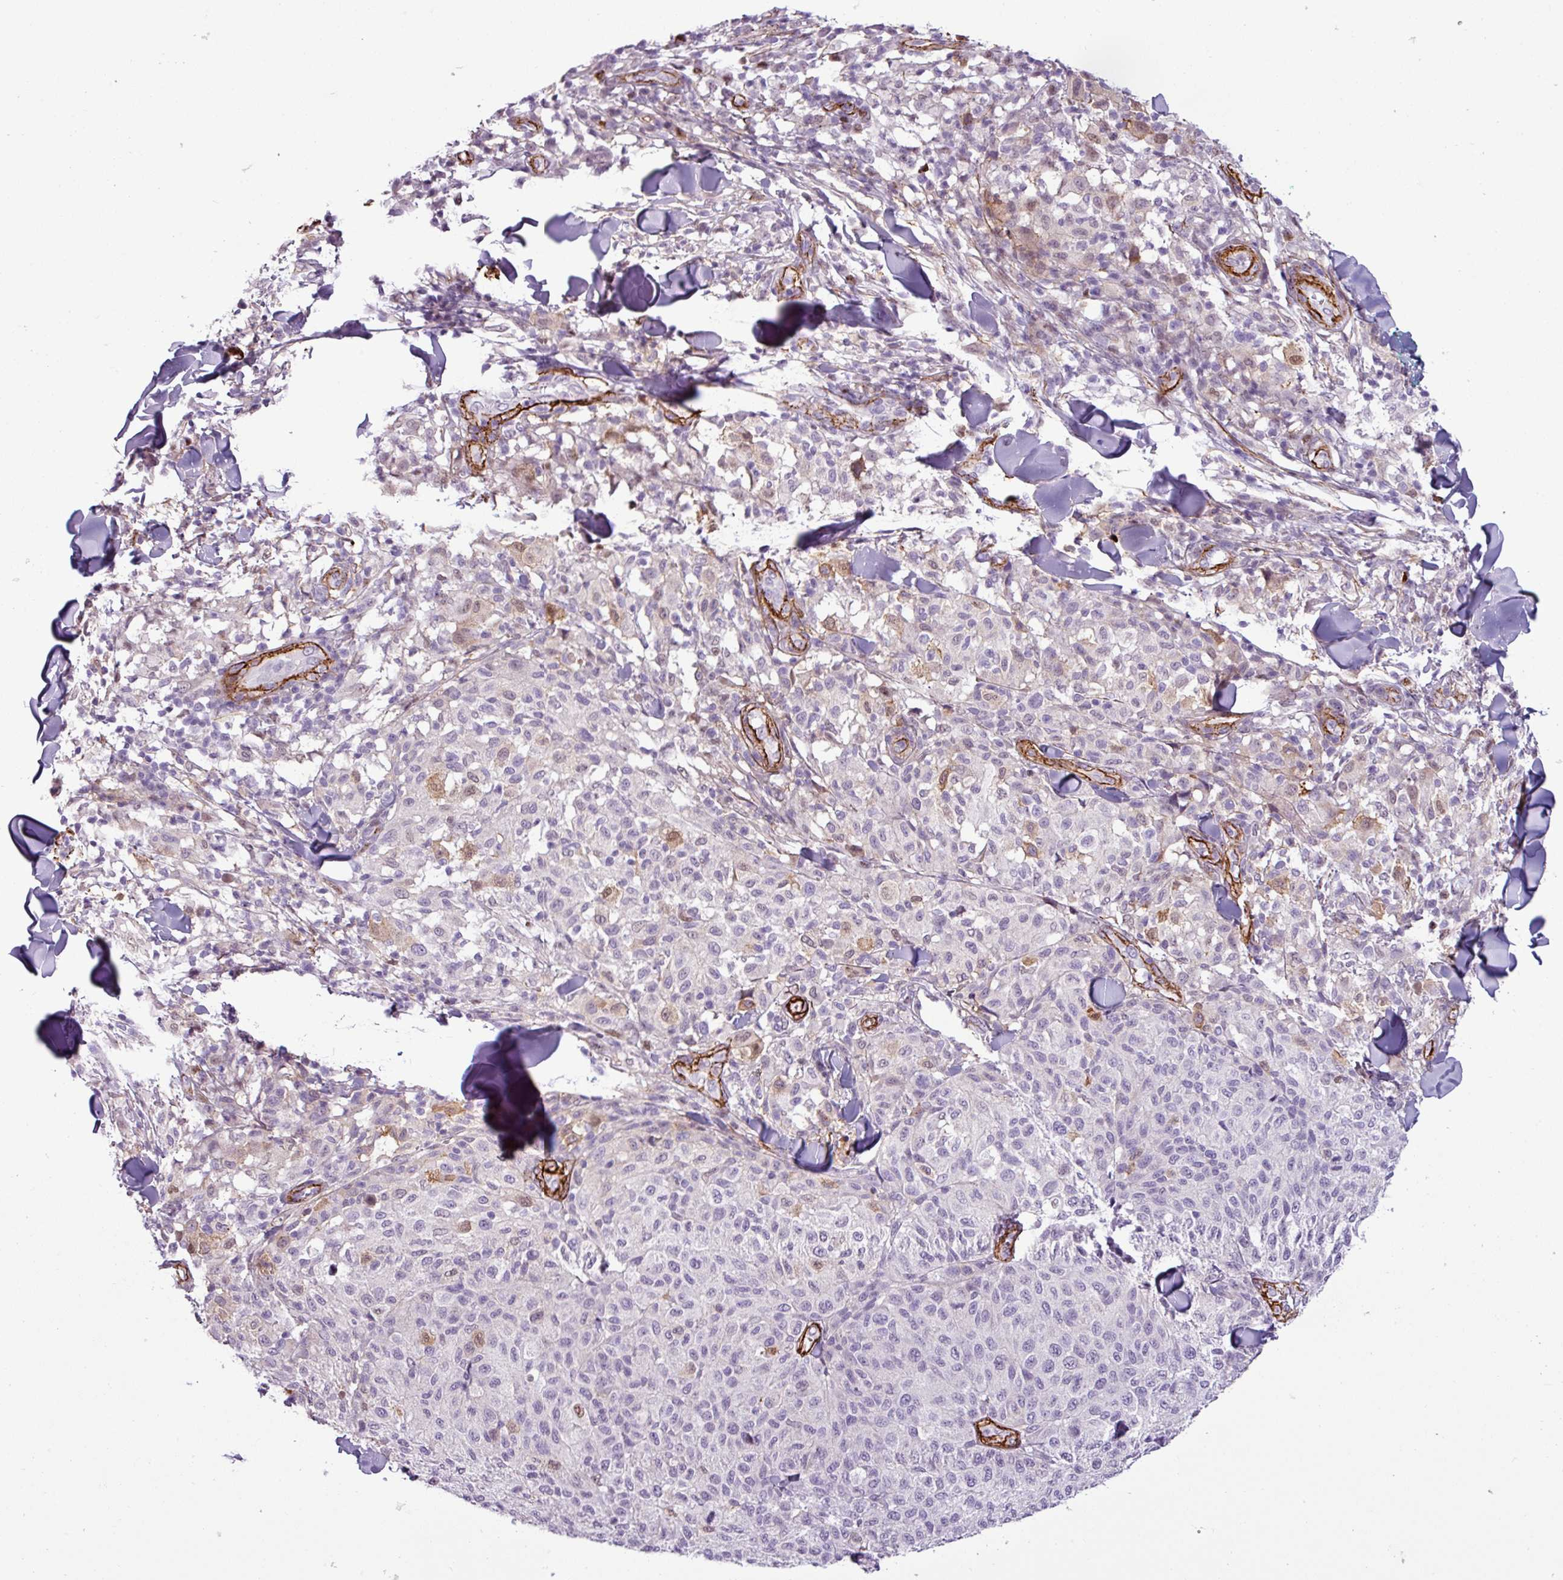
{"staining": {"intensity": "weak", "quantity": "<25%", "location": "nuclear"}, "tissue": "melanoma", "cell_type": "Tumor cells", "image_type": "cancer", "snomed": [{"axis": "morphology", "description": "Malignant melanoma, NOS"}, {"axis": "topography", "description": "Skin"}], "caption": "A high-resolution micrograph shows immunohistochemistry staining of melanoma, which shows no significant expression in tumor cells.", "gene": "ATP10A", "patient": {"sex": "male", "age": 66}}